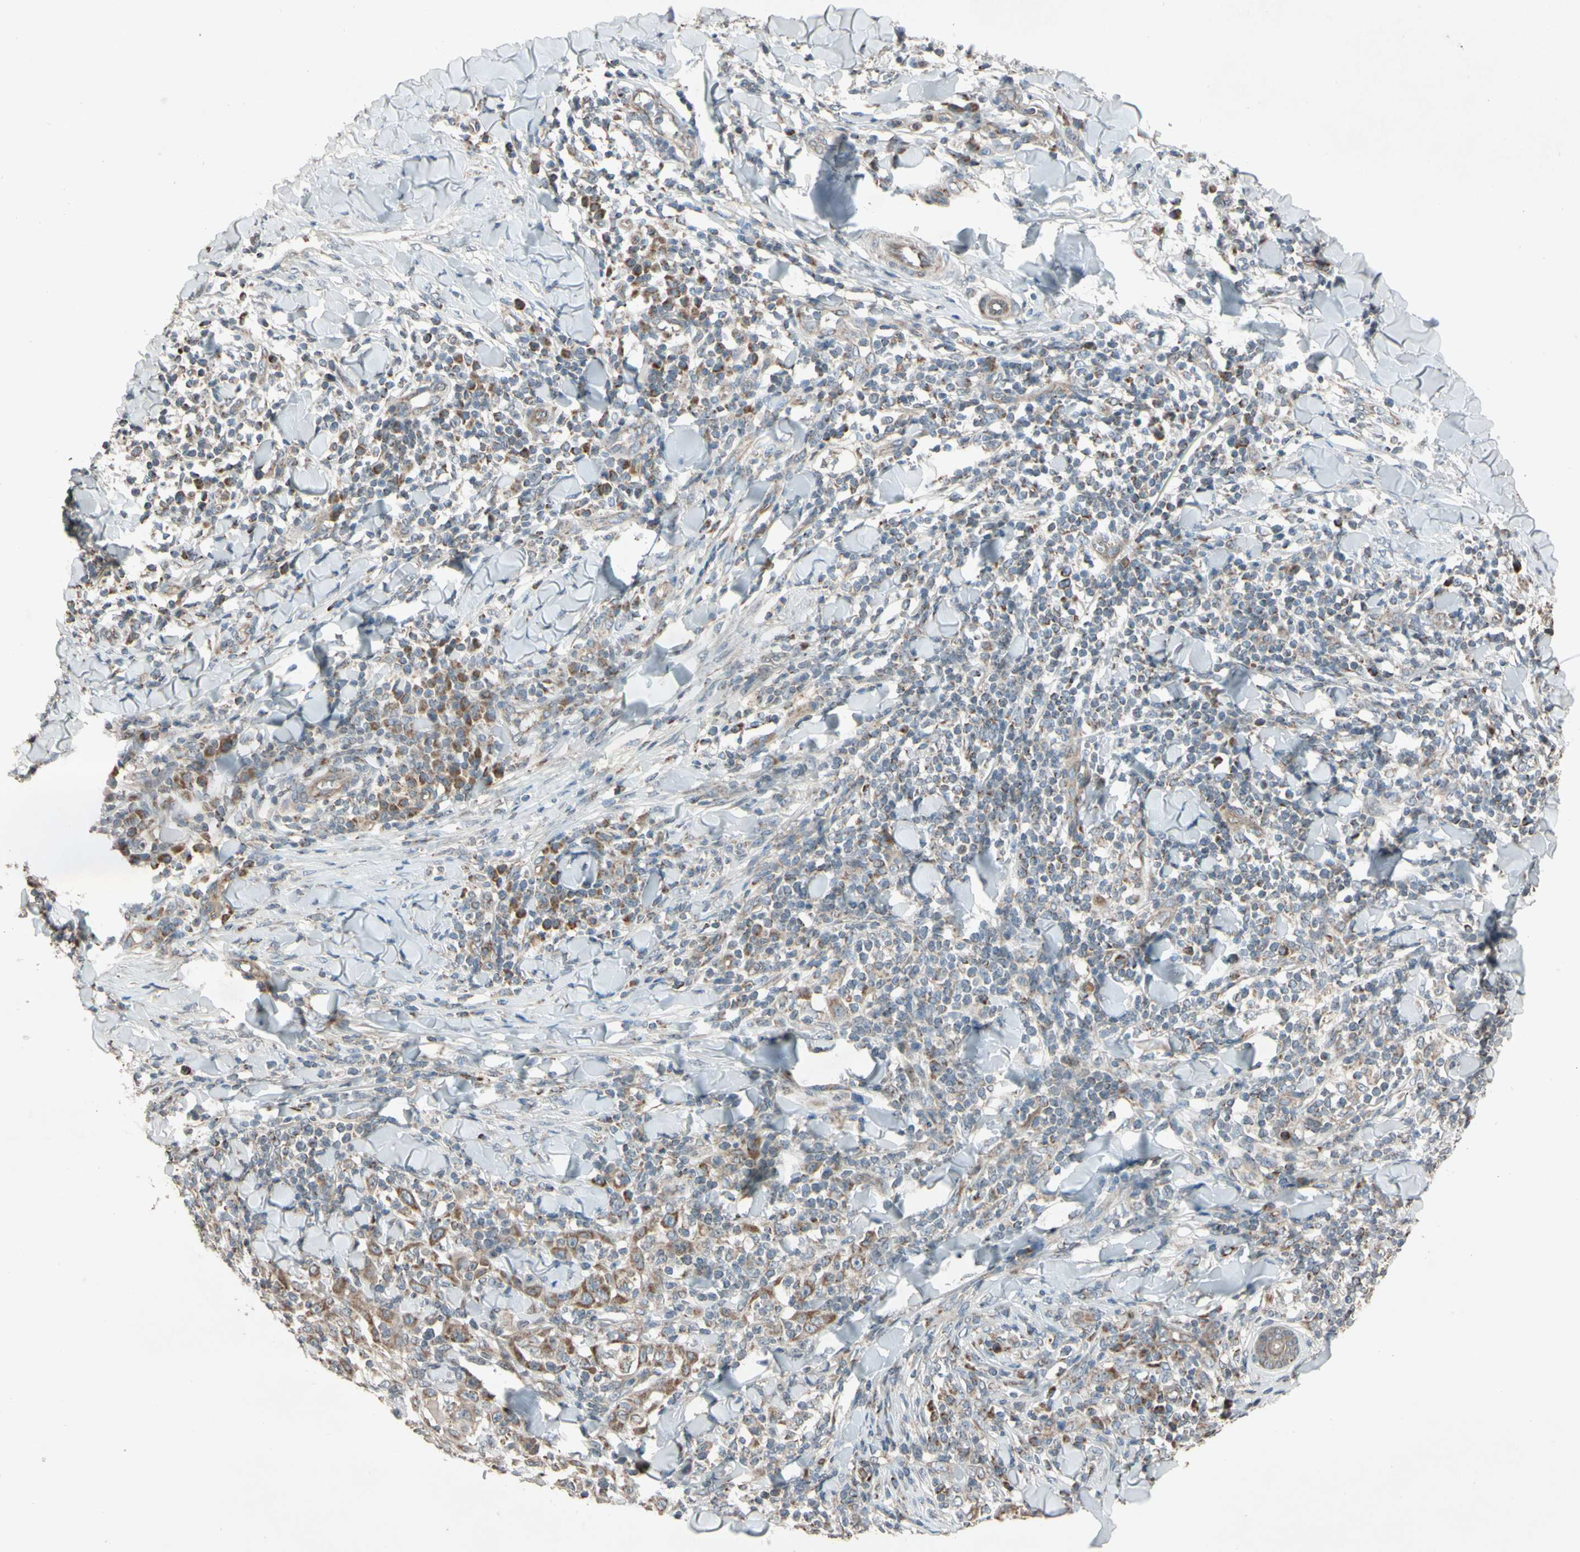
{"staining": {"intensity": "moderate", "quantity": ">75%", "location": "cytoplasmic/membranous"}, "tissue": "skin cancer", "cell_type": "Tumor cells", "image_type": "cancer", "snomed": [{"axis": "morphology", "description": "Squamous cell carcinoma, NOS"}, {"axis": "topography", "description": "Skin"}], "caption": "Squamous cell carcinoma (skin) was stained to show a protein in brown. There is medium levels of moderate cytoplasmic/membranous positivity in approximately >75% of tumor cells.", "gene": "ACOT8", "patient": {"sex": "male", "age": 24}}